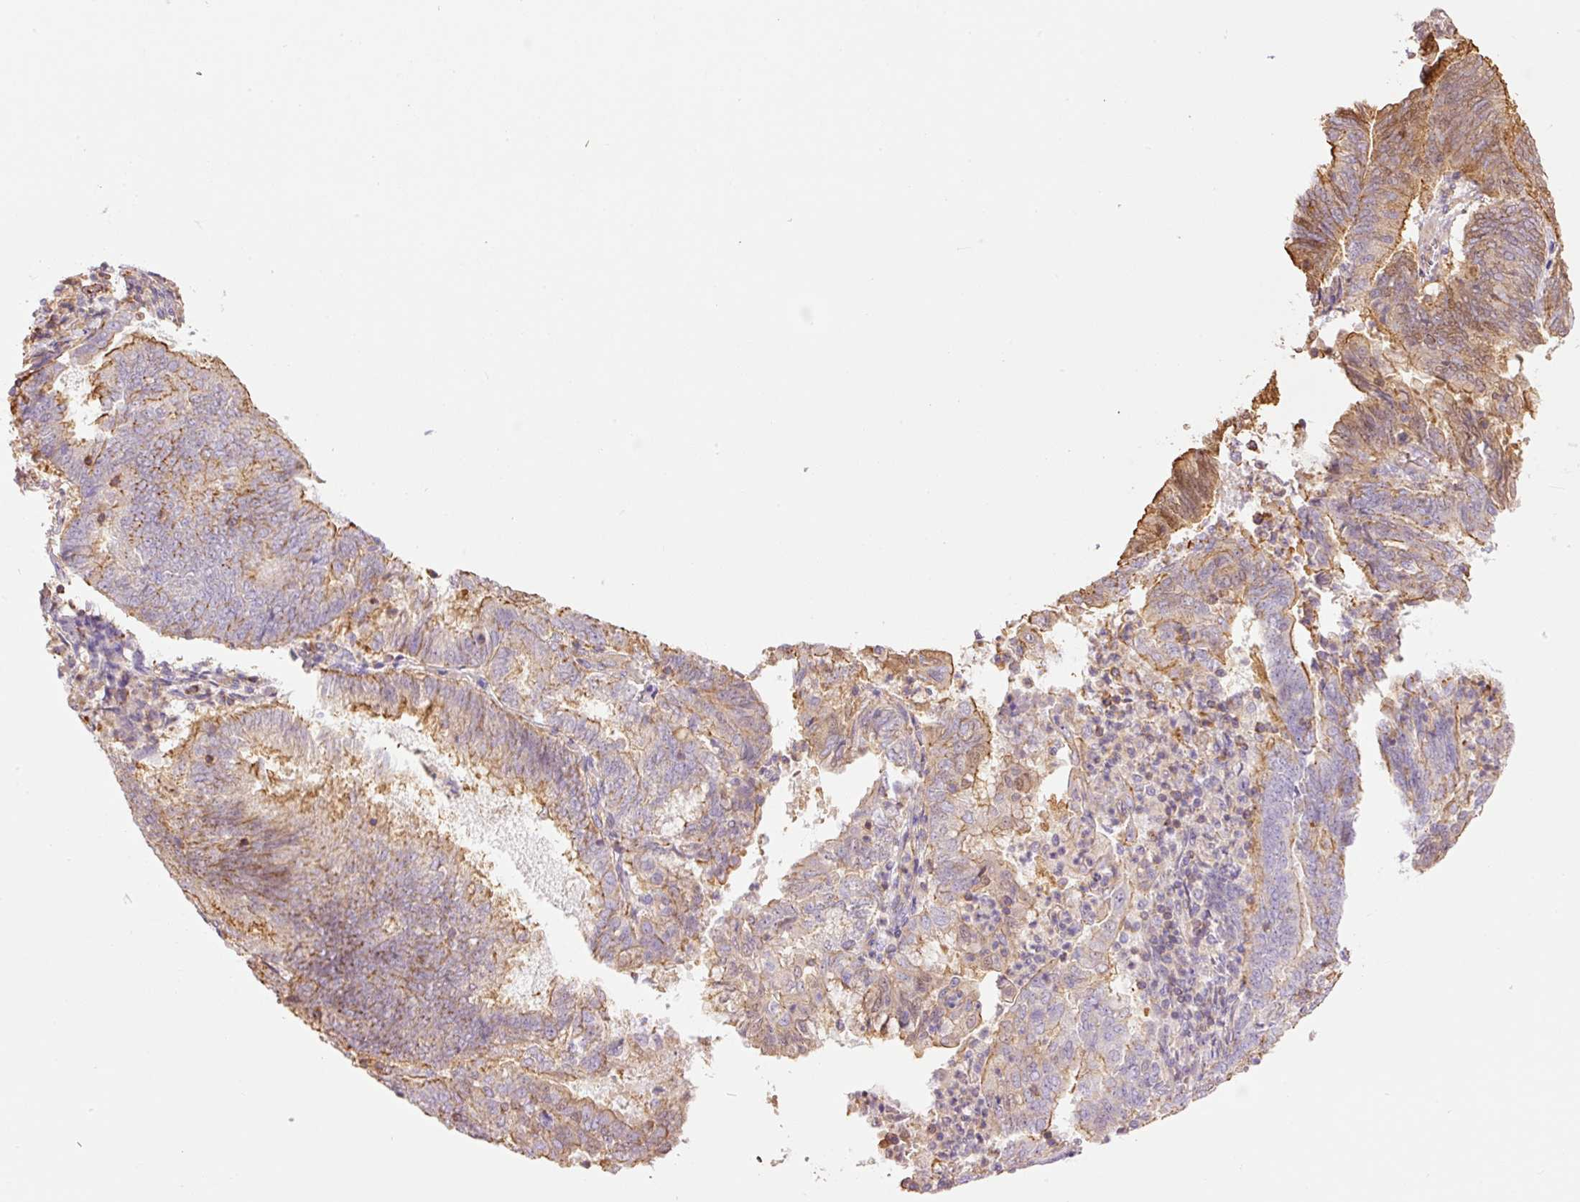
{"staining": {"intensity": "moderate", "quantity": "25%-75%", "location": "cytoplasmic/membranous,nuclear"}, "tissue": "endometrial cancer", "cell_type": "Tumor cells", "image_type": "cancer", "snomed": [{"axis": "morphology", "description": "Adenocarcinoma, NOS"}, {"axis": "topography", "description": "Endometrium"}], "caption": "Endometrial cancer (adenocarcinoma) stained with DAB (3,3'-diaminobenzidine) immunohistochemistry reveals medium levels of moderate cytoplasmic/membranous and nuclear positivity in about 25%-75% of tumor cells.", "gene": "PPP1R1B", "patient": {"sex": "female", "age": 80}}